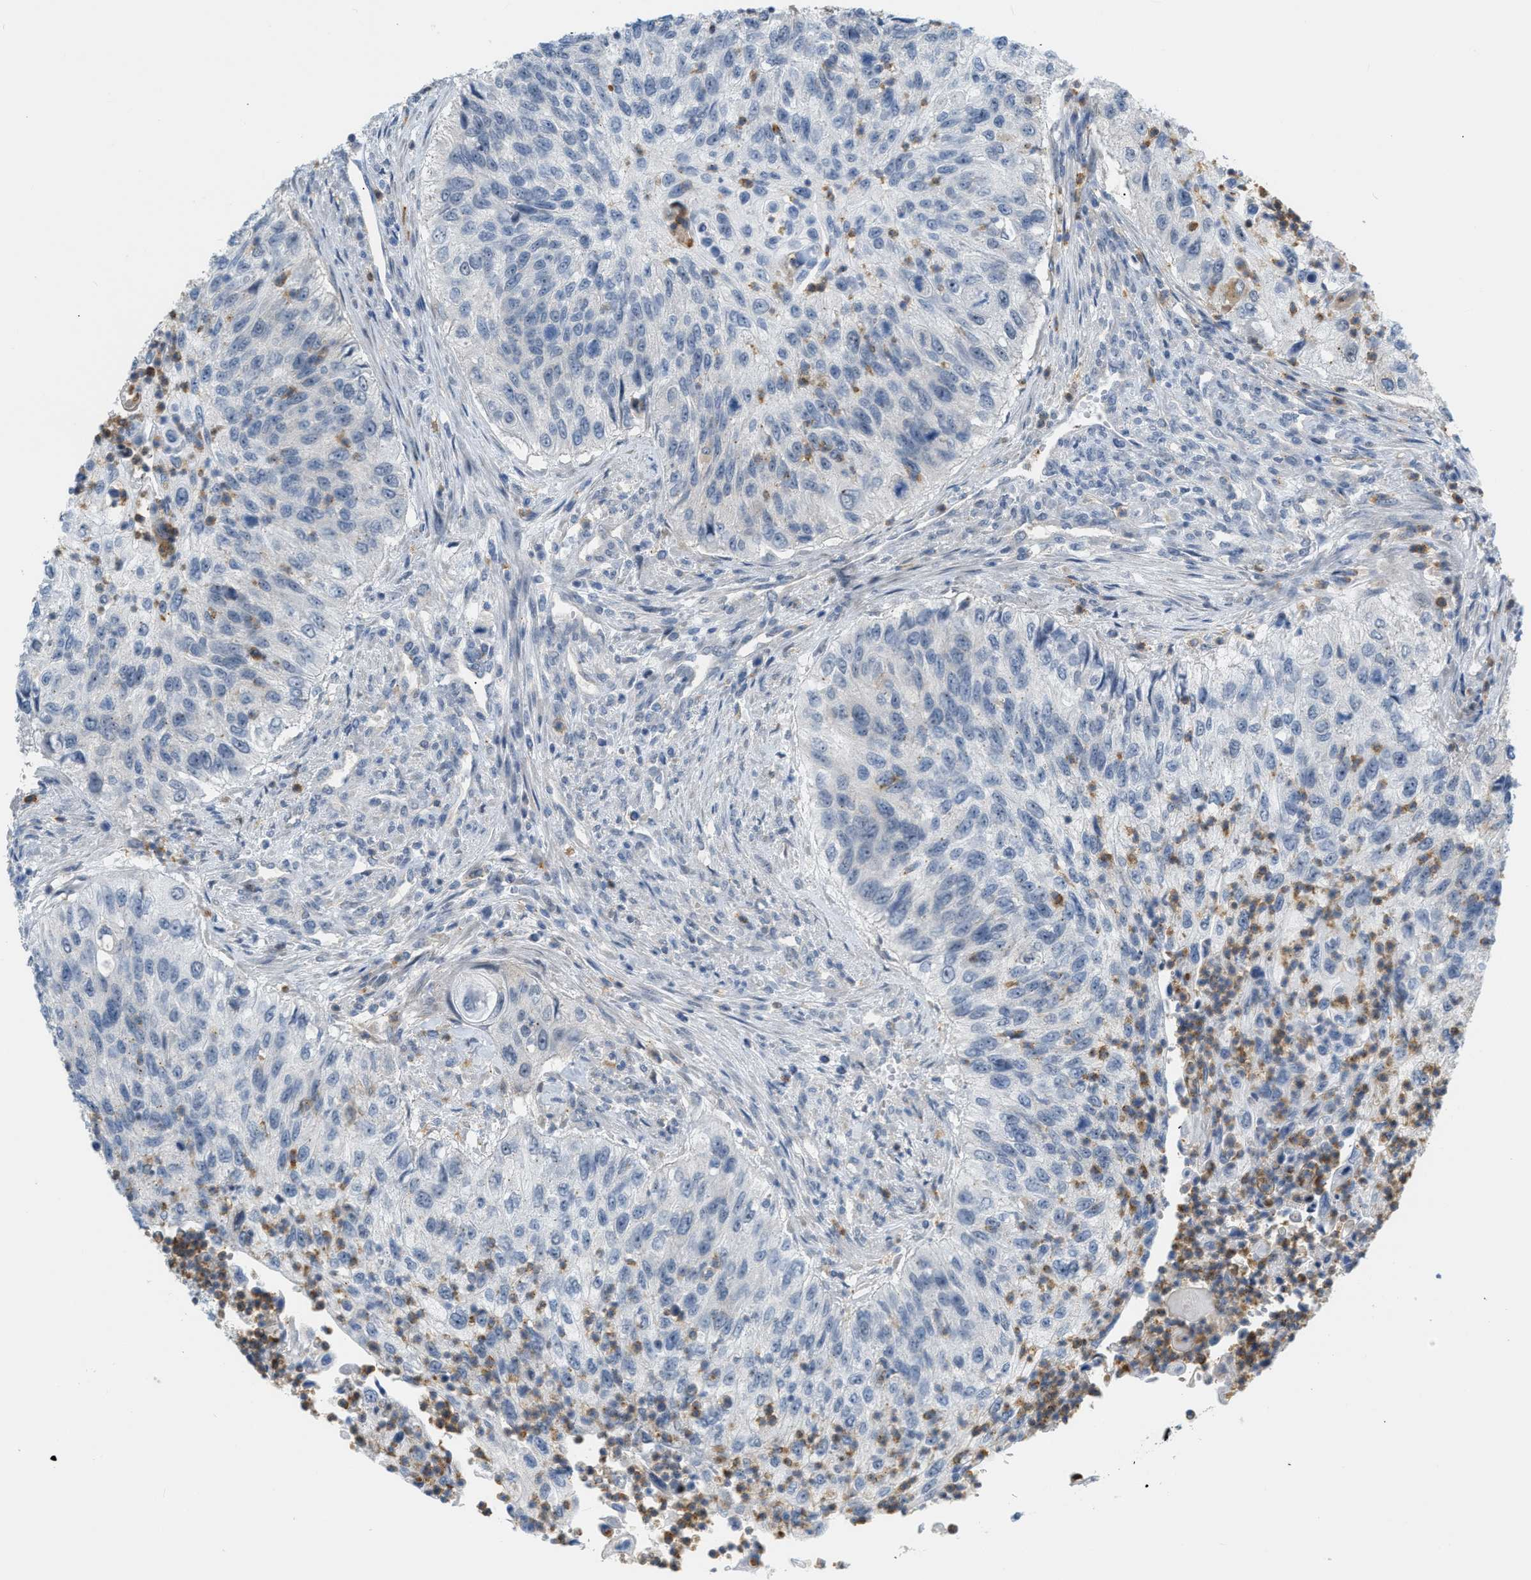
{"staining": {"intensity": "negative", "quantity": "none", "location": "none"}, "tissue": "urothelial cancer", "cell_type": "Tumor cells", "image_type": "cancer", "snomed": [{"axis": "morphology", "description": "Urothelial carcinoma, High grade"}, {"axis": "topography", "description": "Urinary bladder"}], "caption": "IHC image of urothelial carcinoma (high-grade) stained for a protein (brown), which shows no positivity in tumor cells. (DAB (3,3'-diaminobenzidine) IHC with hematoxylin counter stain).", "gene": "ZNF408", "patient": {"sex": "female", "age": 60}}